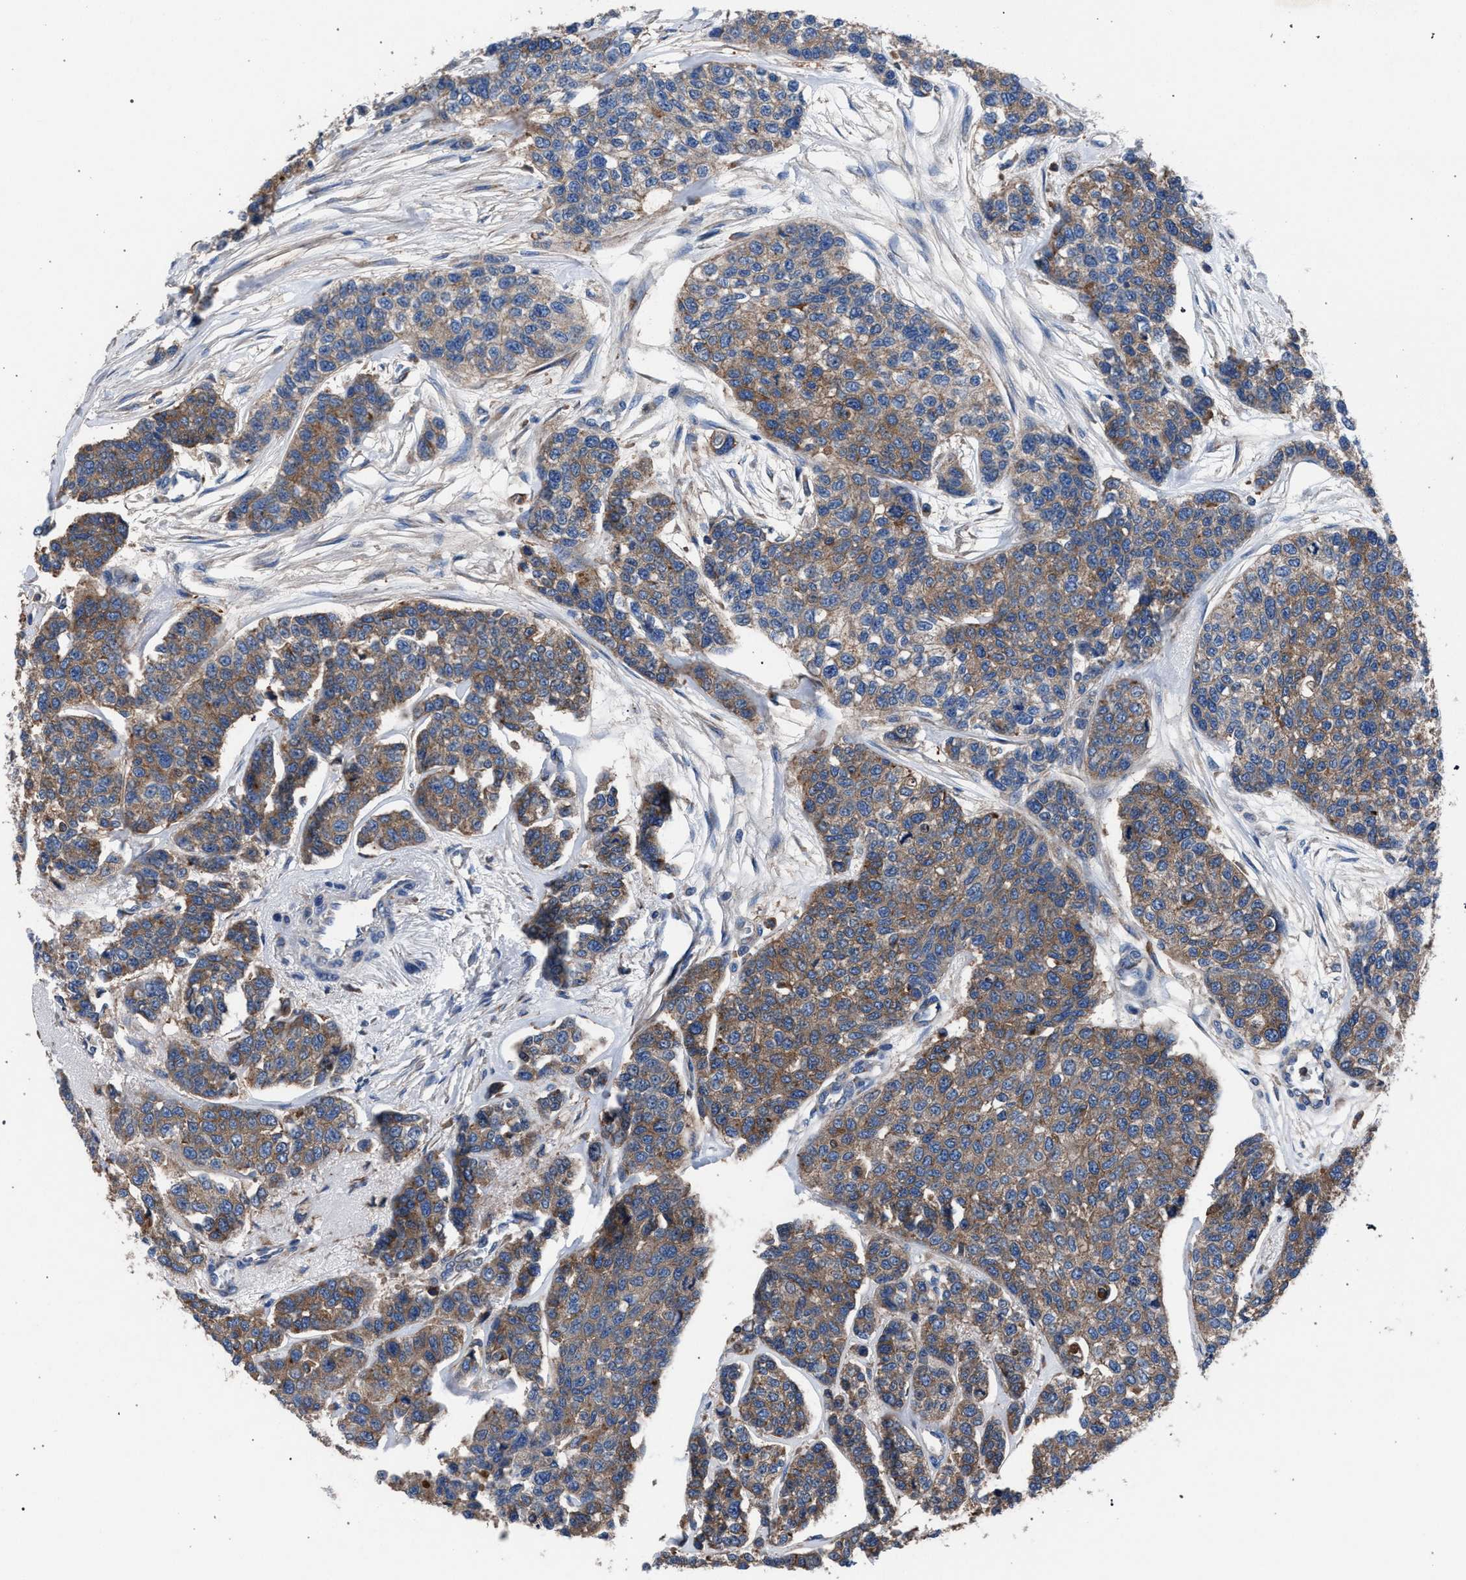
{"staining": {"intensity": "moderate", "quantity": ">75%", "location": "cytoplasmic/membranous"}, "tissue": "breast cancer", "cell_type": "Tumor cells", "image_type": "cancer", "snomed": [{"axis": "morphology", "description": "Duct carcinoma"}, {"axis": "topography", "description": "Breast"}], "caption": "This micrograph shows immunohistochemistry staining of invasive ductal carcinoma (breast), with medium moderate cytoplasmic/membranous staining in about >75% of tumor cells.", "gene": "ATP6V0A1", "patient": {"sex": "female", "age": 51}}